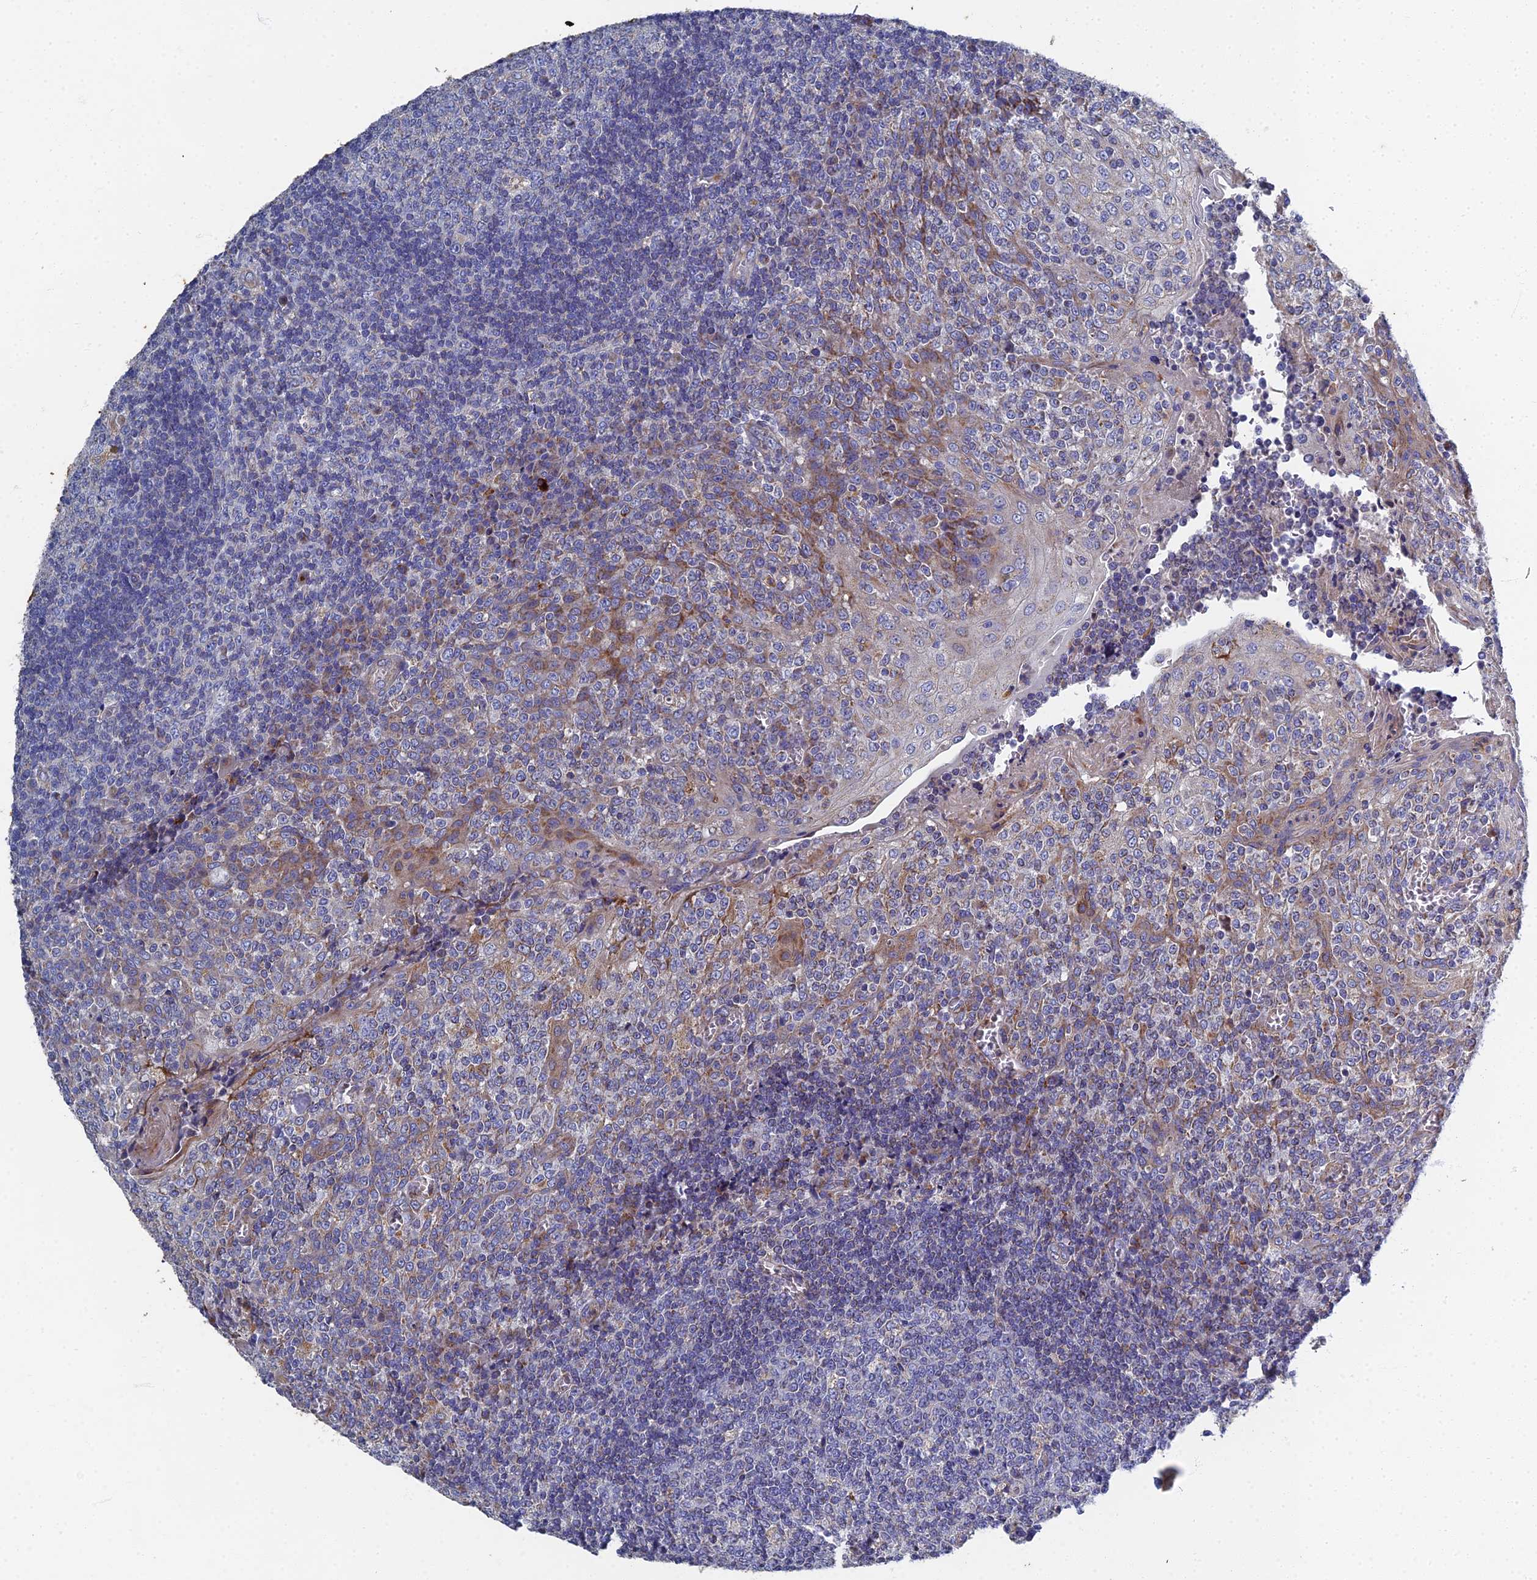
{"staining": {"intensity": "negative", "quantity": "none", "location": "none"}, "tissue": "tonsil", "cell_type": "Germinal center cells", "image_type": "normal", "snomed": [{"axis": "morphology", "description": "Normal tissue, NOS"}, {"axis": "topography", "description": "Tonsil"}], "caption": "High magnification brightfield microscopy of benign tonsil stained with DAB (brown) and counterstained with hematoxylin (blue): germinal center cells show no significant staining. (DAB (3,3'-diaminobenzidine) immunohistochemistry, high magnification).", "gene": "RNASEK", "patient": {"sex": "female", "age": 19}}